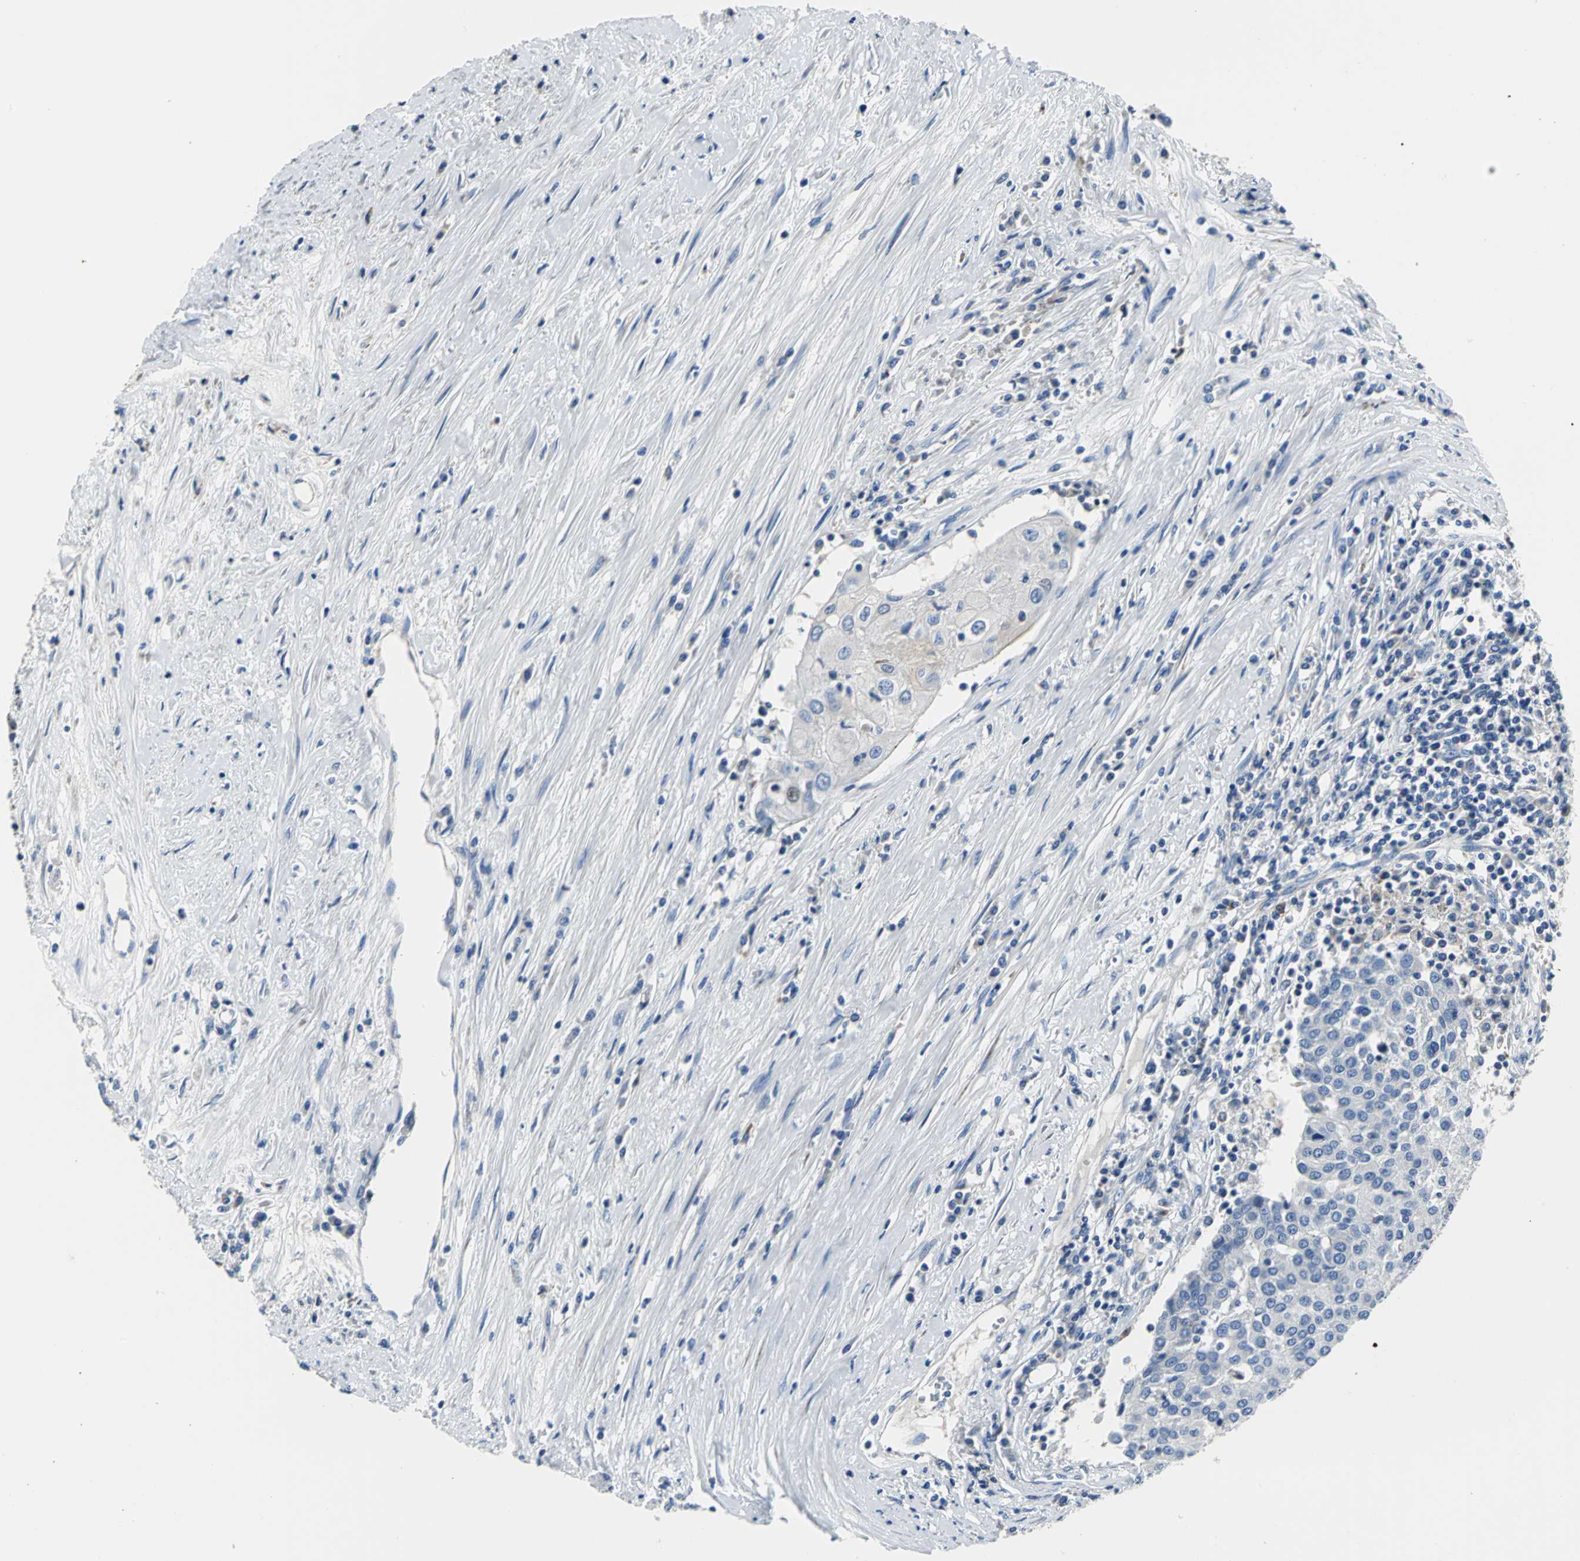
{"staining": {"intensity": "negative", "quantity": "none", "location": "none"}, "tissue": "urothelial cancer", "cell_type": "Tumor cells", "image_type": "cancer", "snomed": [{"axis": "morphology", "description": "Urothelial carcinoma, High grade"}, {"axis": "topography", "description": "Urinary bladder"}], "caption": "Immunohistochemistry (IHC) photomicrograph of human high-grade urothelial carcinoma stained for a protein (brown), which displays no positivity in tumor cells. The staining was performed using DAB to visualize the protein expression in brown, while the nuclei were stained in blue with hematoxylin (Magnification: 20x).", "gene": "IFI6", "patient": {"sex": "female", "age": 85}}